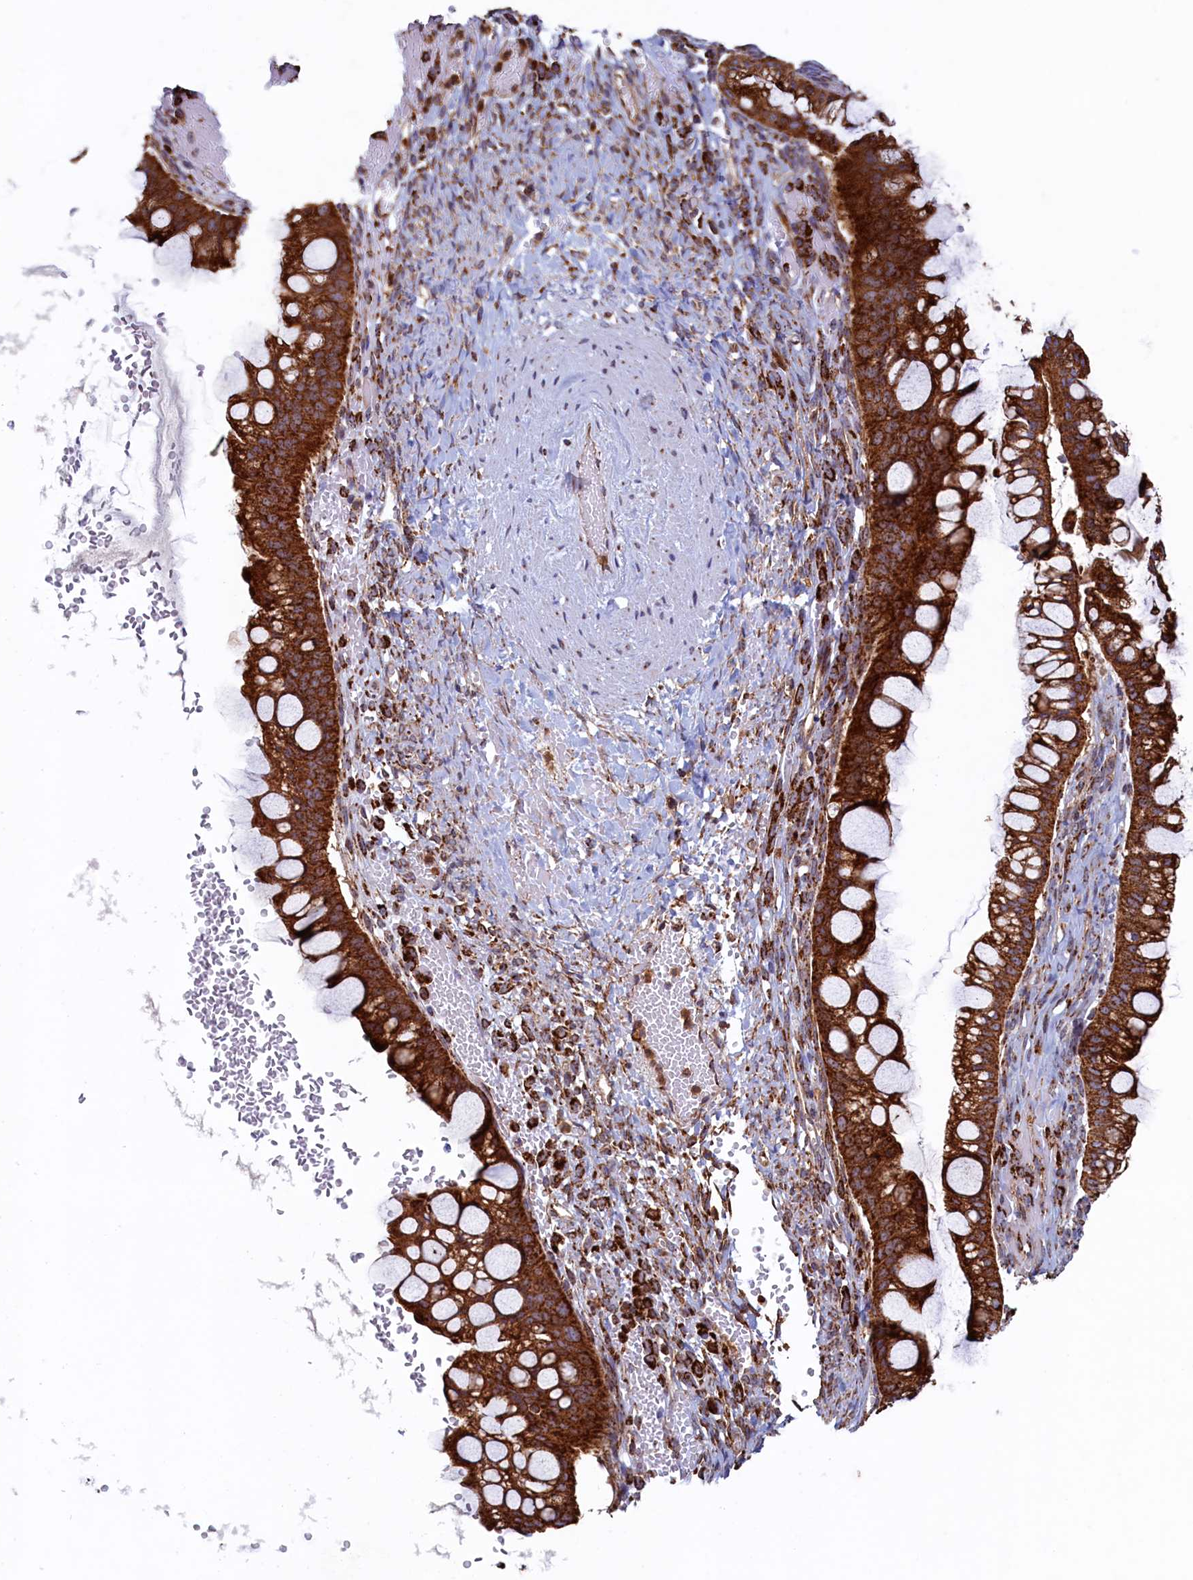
{"staining": {"intensity": "strong", "quantity": ">75%", "location": "cytoplasmic/membranous"}, "tissue": "ovarian cancer", "cell_type": "Tumor cells", "image_type": "cancer", "snomed": [{"axis": "morphology", "description": "Cystadenocarcinoma, mucinous, NOS"}, {"axis": "topography", "description": "Ovary"}], "caption": "This micrograph shows immunohistochemistry staining of human mucinous cystadenocarcinoma (ovarian), with high strong cytoplasmic/membranous positivity in approximately >75% of tumor cells.", "gene": "UBE3B", "patient": {"sex": "female", "age": 73}}